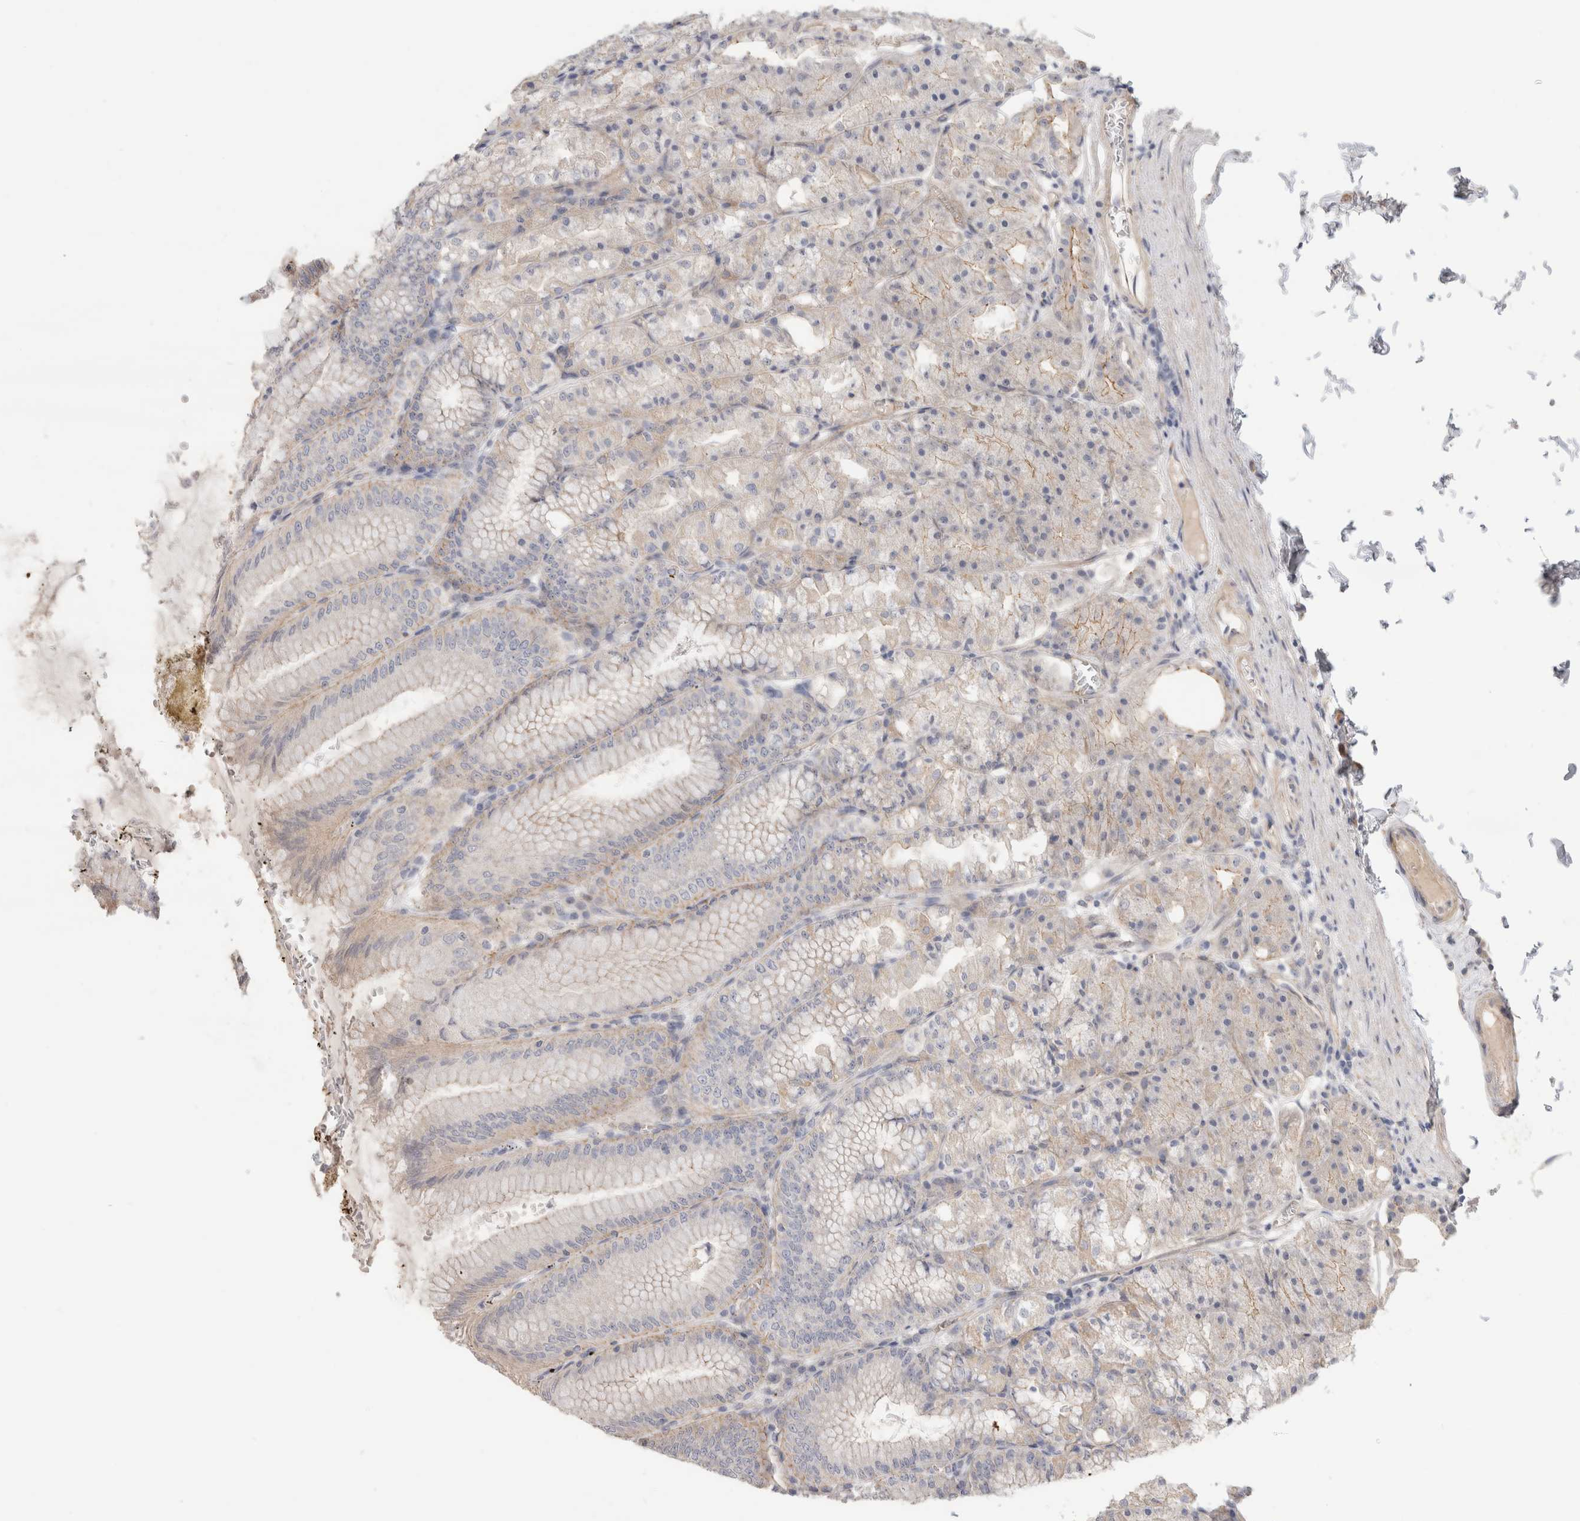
{"staining": {"intensity": "weak", "quantity": "25%-75%", "location": "cytoplasmic/membranous"}, "tissue": "stomach", "cell_type": "Glandular cells", "image_type": "normal", "snomed": [{"axis": "morphology", "description": "Normal tissue, NOS"}, {"axis": "topography", "description": "Stomach, lower"}], "caption": "Stomach stained with DAB (3,3'-diaminobenzidine) immunohistochemistry (IHC) reveals low levels of weak cytoplasmic/membranous positivity in about 25%-75% of glandular cells.", "gene": "AFP", "patient": {"sex": "male", "age": 71}}